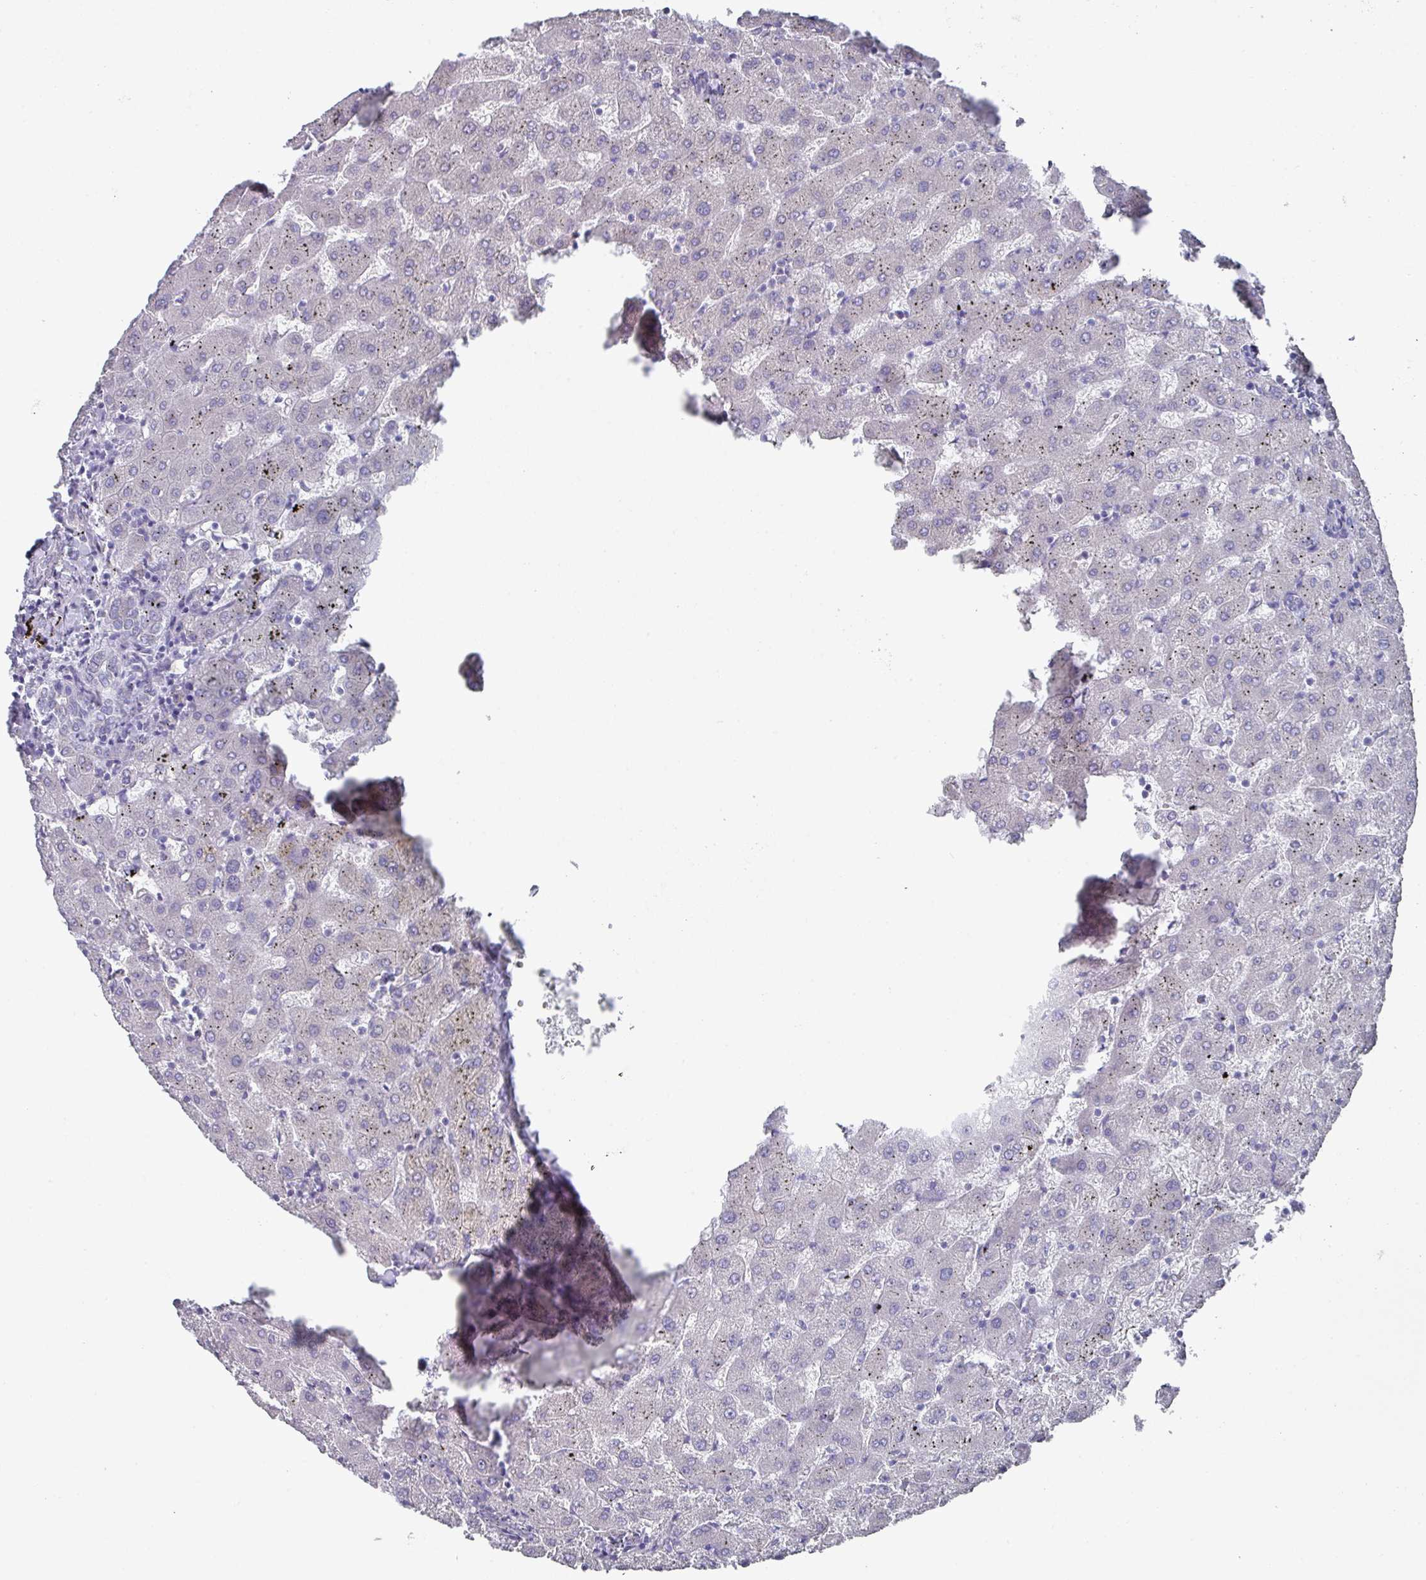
{"staining": {"intensity": "negative", "quantity": "none", "location": "none"}, "tissue": "liver", "cell_type": "Cholangiocytes", "image_type": "normal", "snomed": [{"axis": "morphology", "description": "Normal tissue, NOS"}, {"axis": "topography", "description": "Liver"}], "caption": "Immunohistochemical staining of unremarkable human liver exhibits no significant positivity in cholangiocytes.", "gene": "VKORC1L1", "patient": {"sex": "female", "age": 63}}